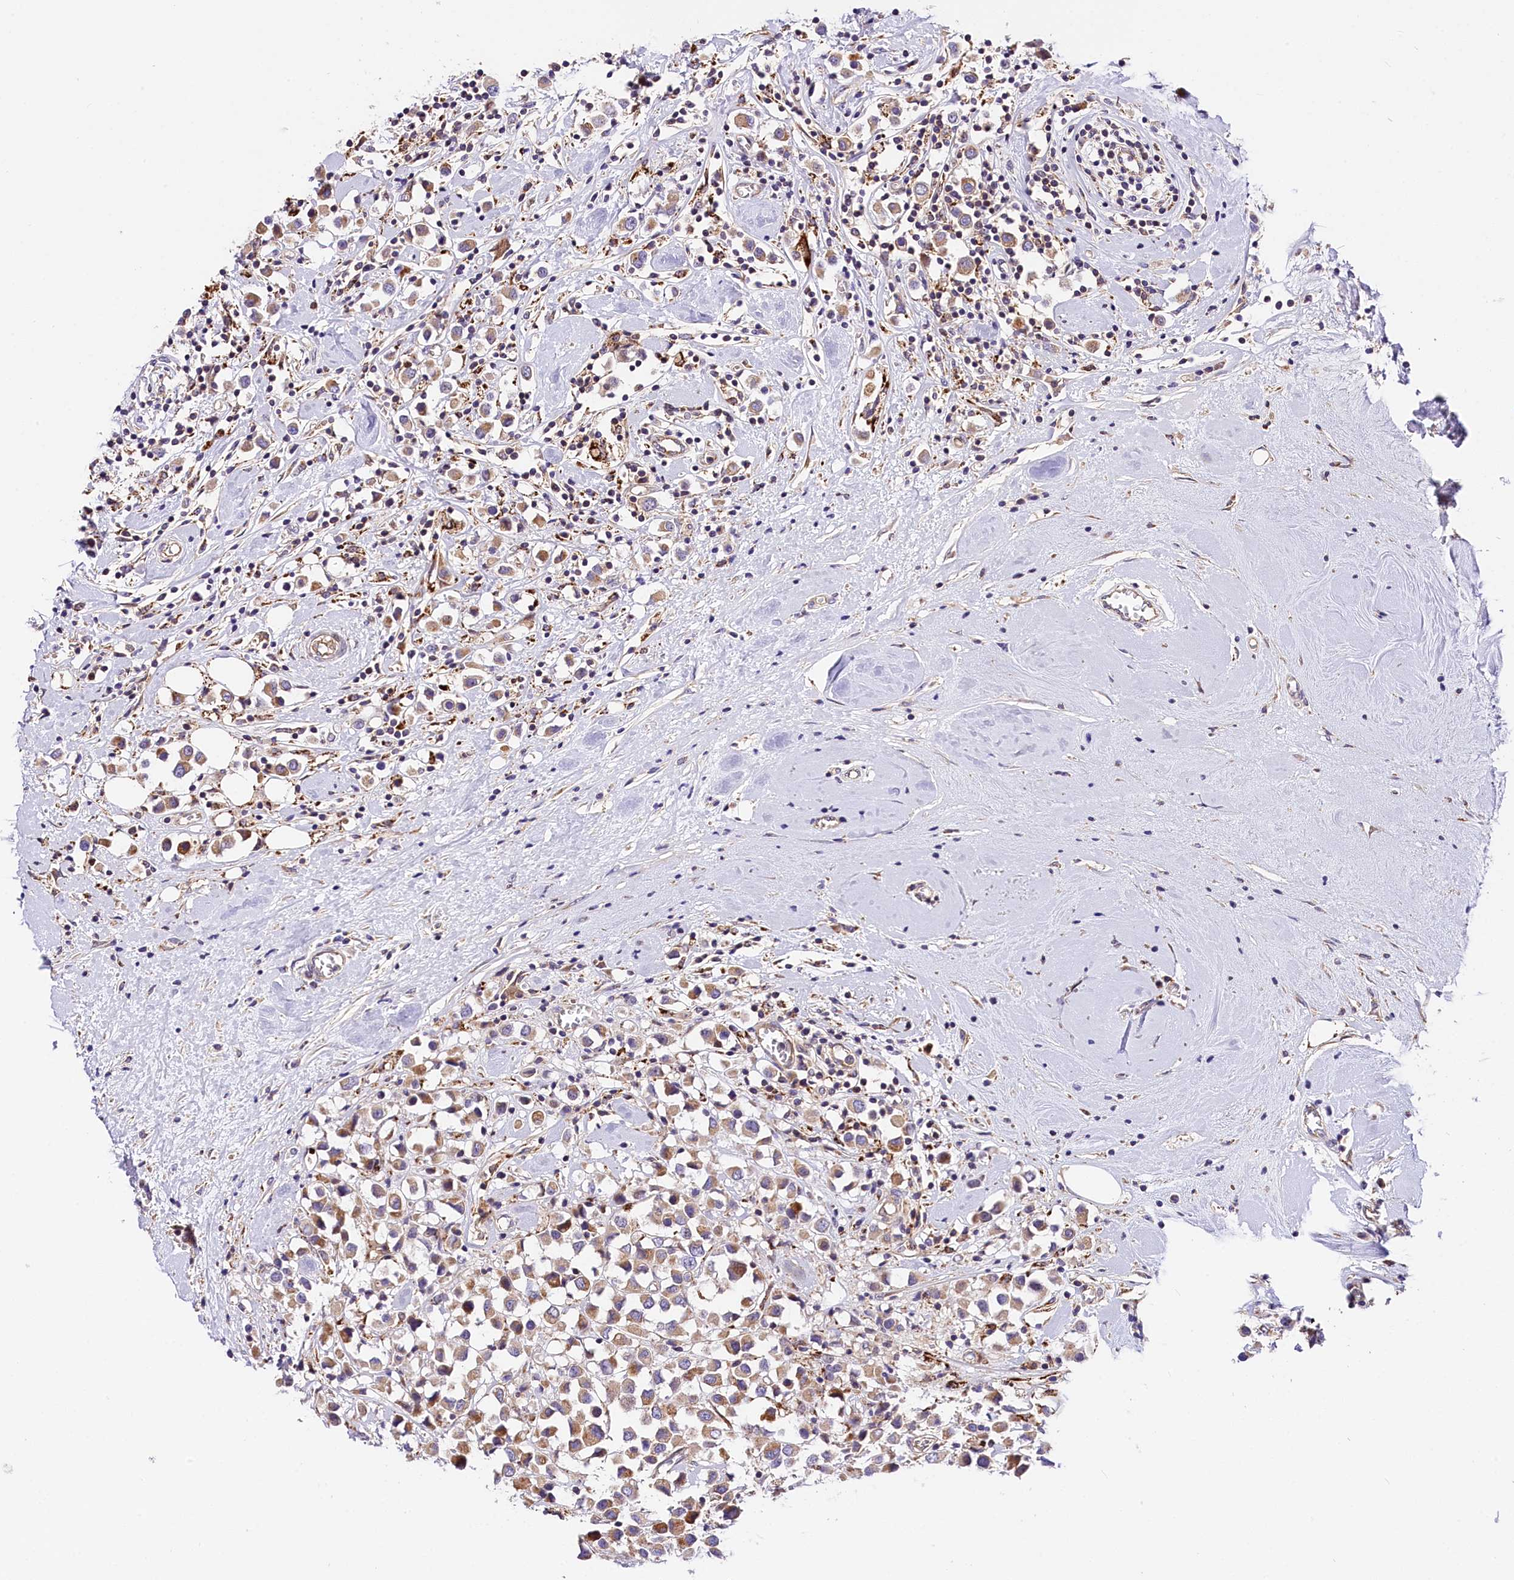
{"staining": {"intensity": "moderate", "quantity": ">75%", "location": "cytoplasmic/membranous"}, "tissue": "breast cancer", "cell_type": "Tumor cells", "image_type": "cancer", "snomed": [{"axis": "morphology", "description": "Duct carcinoma"}, {"axis": "topography", "description": "Breast"}], "caption": "Immunohistochemistry histopathology image of intraductal carcinoma (breast) stained for a protein (brown), which shows medium levels of moderate cytoplasmic/membranous positivity in approximately >75% of tumor cells.", "gene": "ARMC6", "patient": {"sex": "female", "age": 61}}